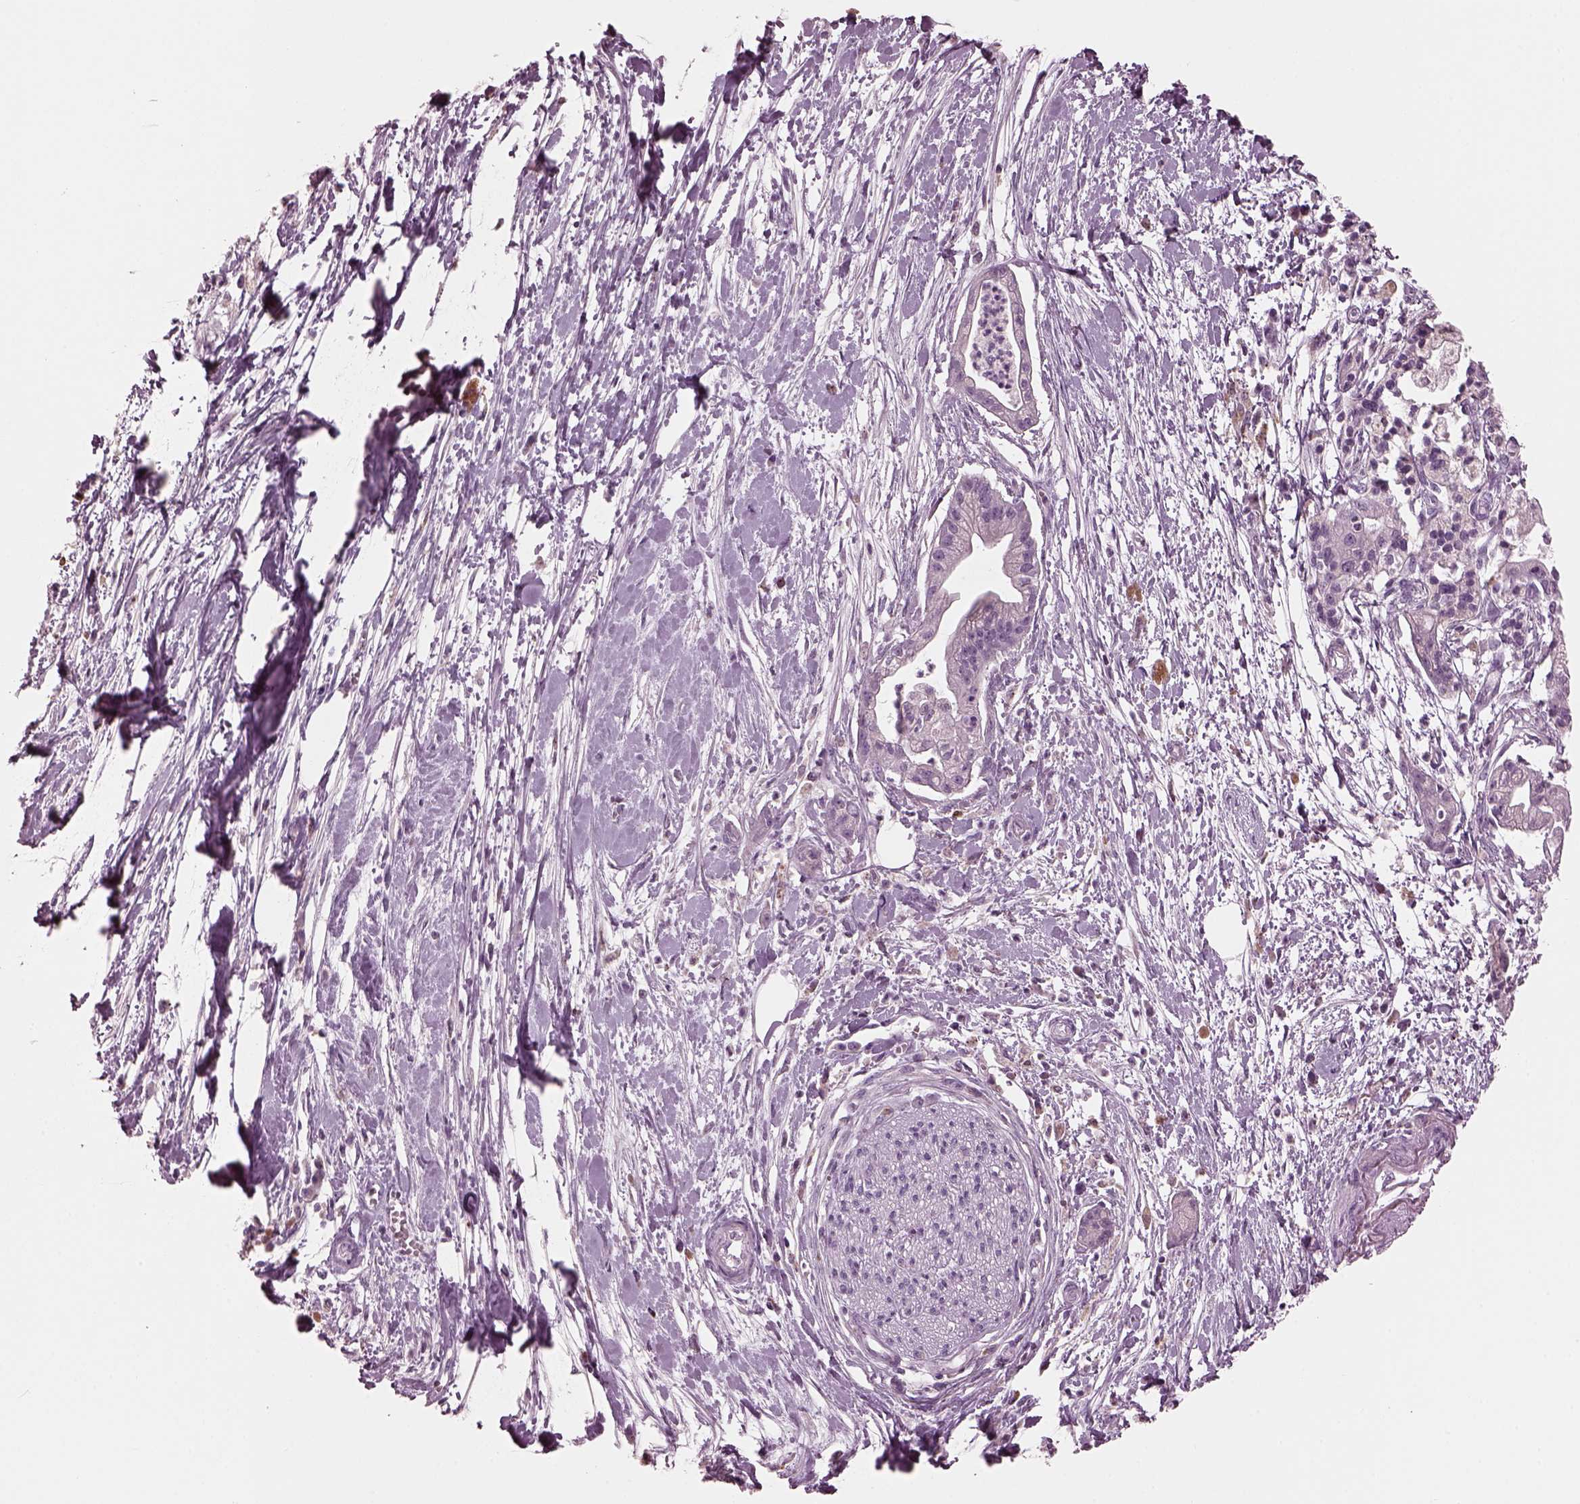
{"staining": {"intensity": "negative", "quantity": "none", "location": "none"}, "tissue": "pancreatic cancer", "cell_type": "Tumor cells", "image_type": "cancer", "snomed": [{"axis": "morphology", "description": "Normal tissue, NOS"}, {"axis": "morphology", "description": "Adenocarcinoma, NOS"}, {"axis": "topography", "description": "Lymph node"}, {"axis": "topography", "description": "Pancreas"}], "caption": "Pancreatic cancer (adenocarcinoma) stained for a protein using immunohistochemistry exhibits no positivity tumor cells.", "gene": "SLAMF8", "patient": {"sex": "female", "age": 58}}